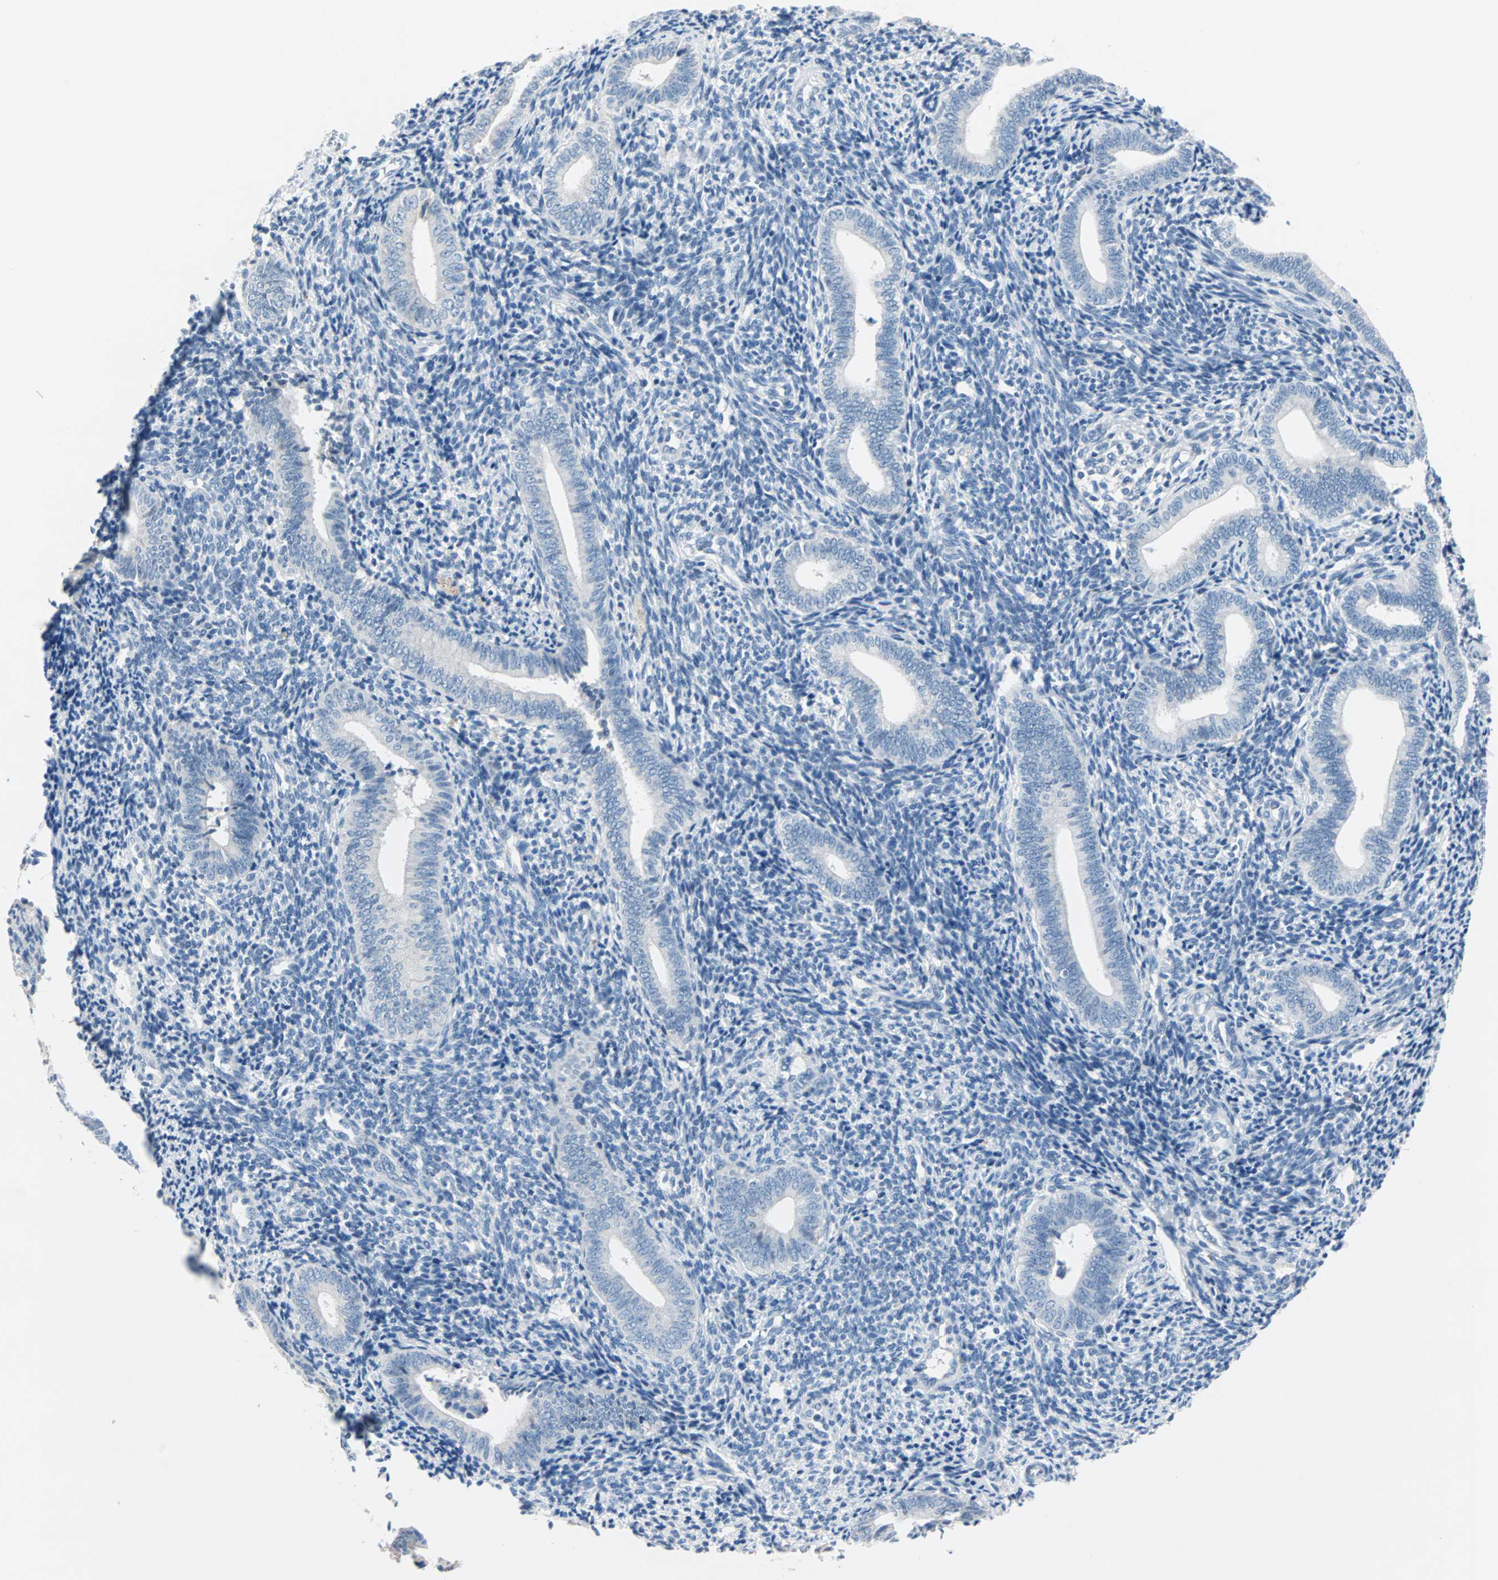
{"staining": {"intensity": "negative", "quantity": "none", "location": "none"}, "tissue": "endometrium", "cell_type": "Cells in endometrial stroma", "image_type": "normal", "snomed": [{"axis": "morphology", "description": "Normal tissue, NOS"}, {"axis": "topography", "description": "Uterus"}, {"axis": "topography", "description": "Endometrium"}], "caption": "Cells in endometrial stroma are negative for protein expression in unremarkable human endometrium. Brightfield microscopy of IHC stained with DAB (brown) and hematoxylin (blue), captured at high magnification.", "gene": "NEFH", "patient": {"sex": "female", "age": 33}}